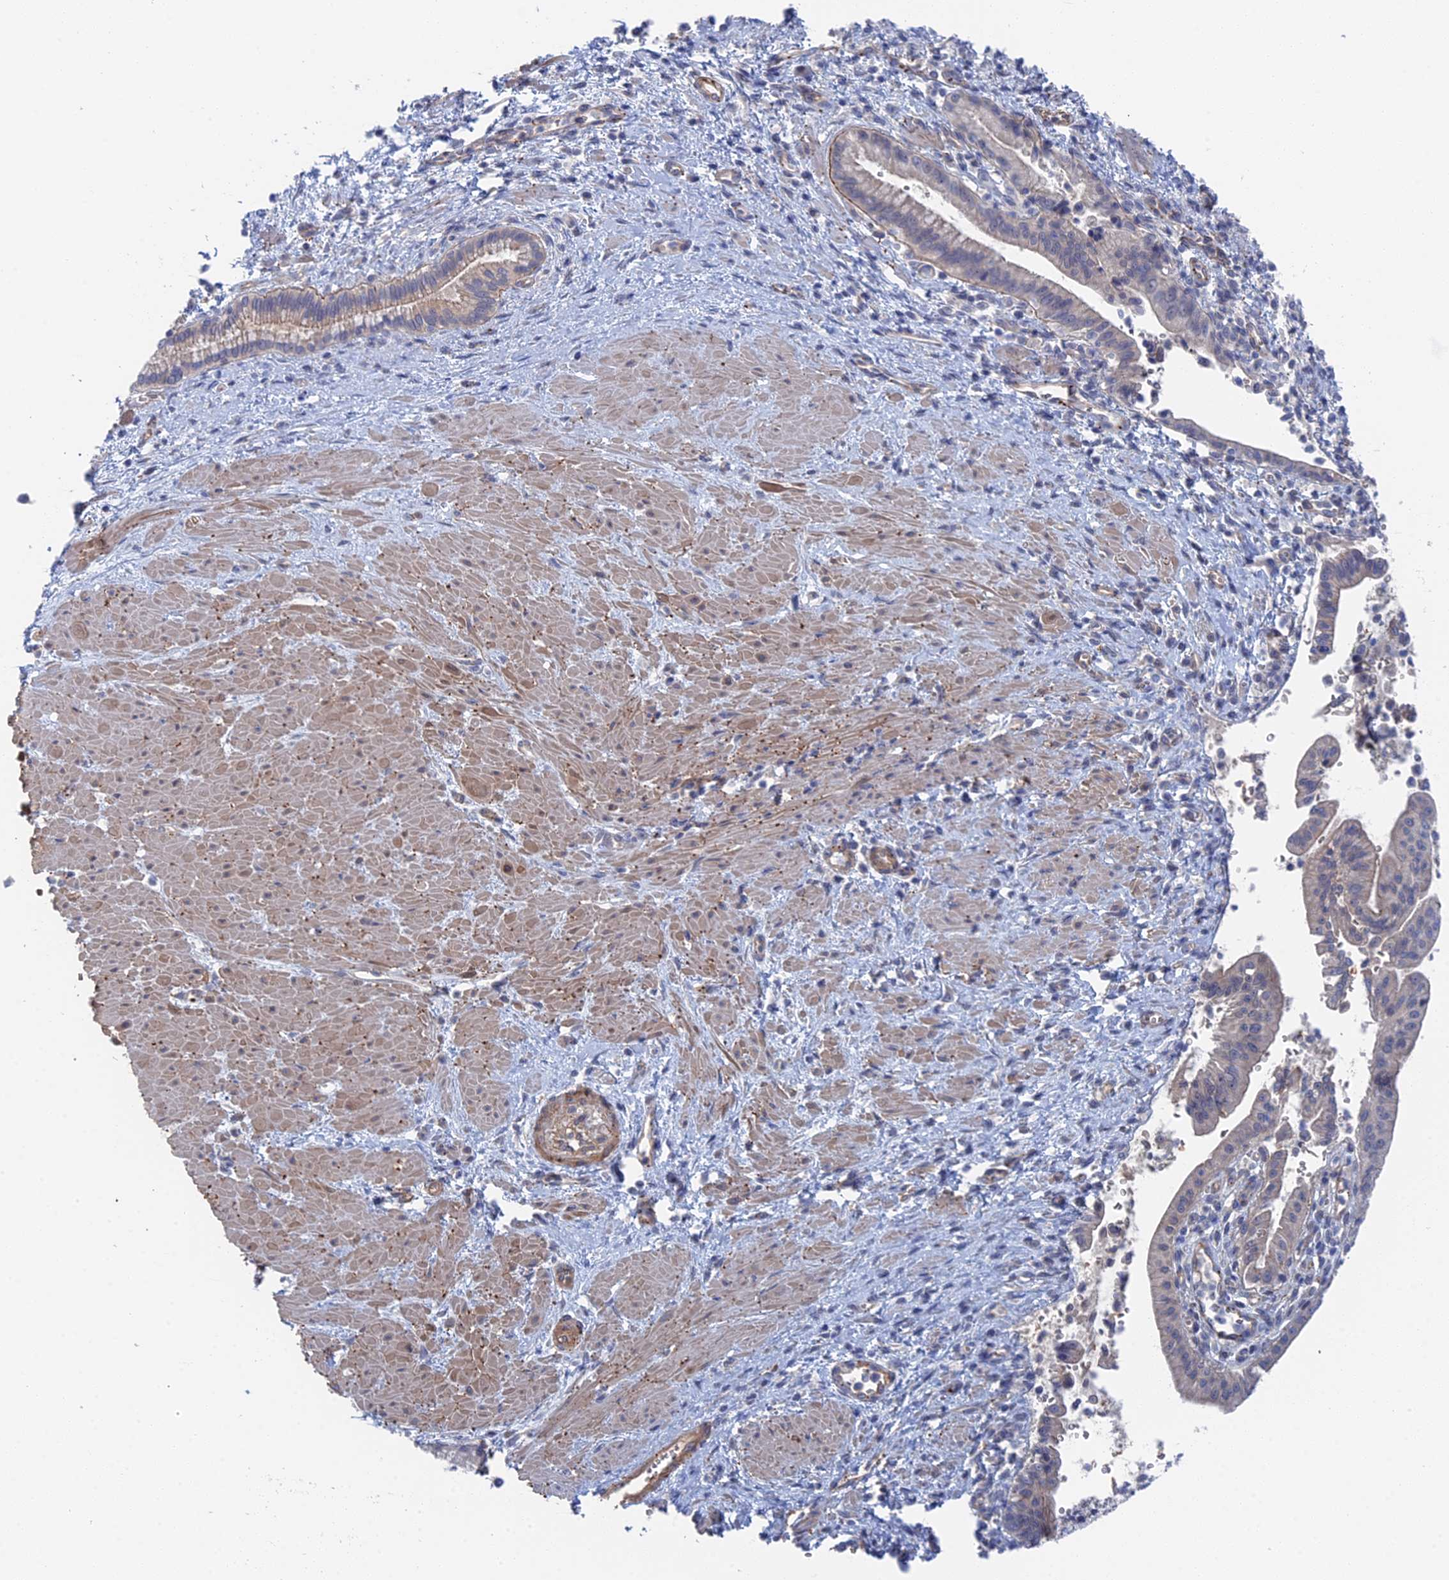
{"staining": {"intensity": "negative", "quantity": "none", "location": "none"}, "tissue": "pancreatic cancer", "cell_type": "Tumor cells", "image_type": "cancer", "snomed": [{"axis": "morphology", "description": "Adenocarcinoma, NOS"}, {"axis": "topography", "description": "Pancreas"}], "caption": "This is an immunohistochemistry (IHC) histopathology image of human pancreatic adenocarcinoma. There is no staining in tumor cells.", "gene": "MTHFSD", "patient": {"sex": "male", "age": 78}}